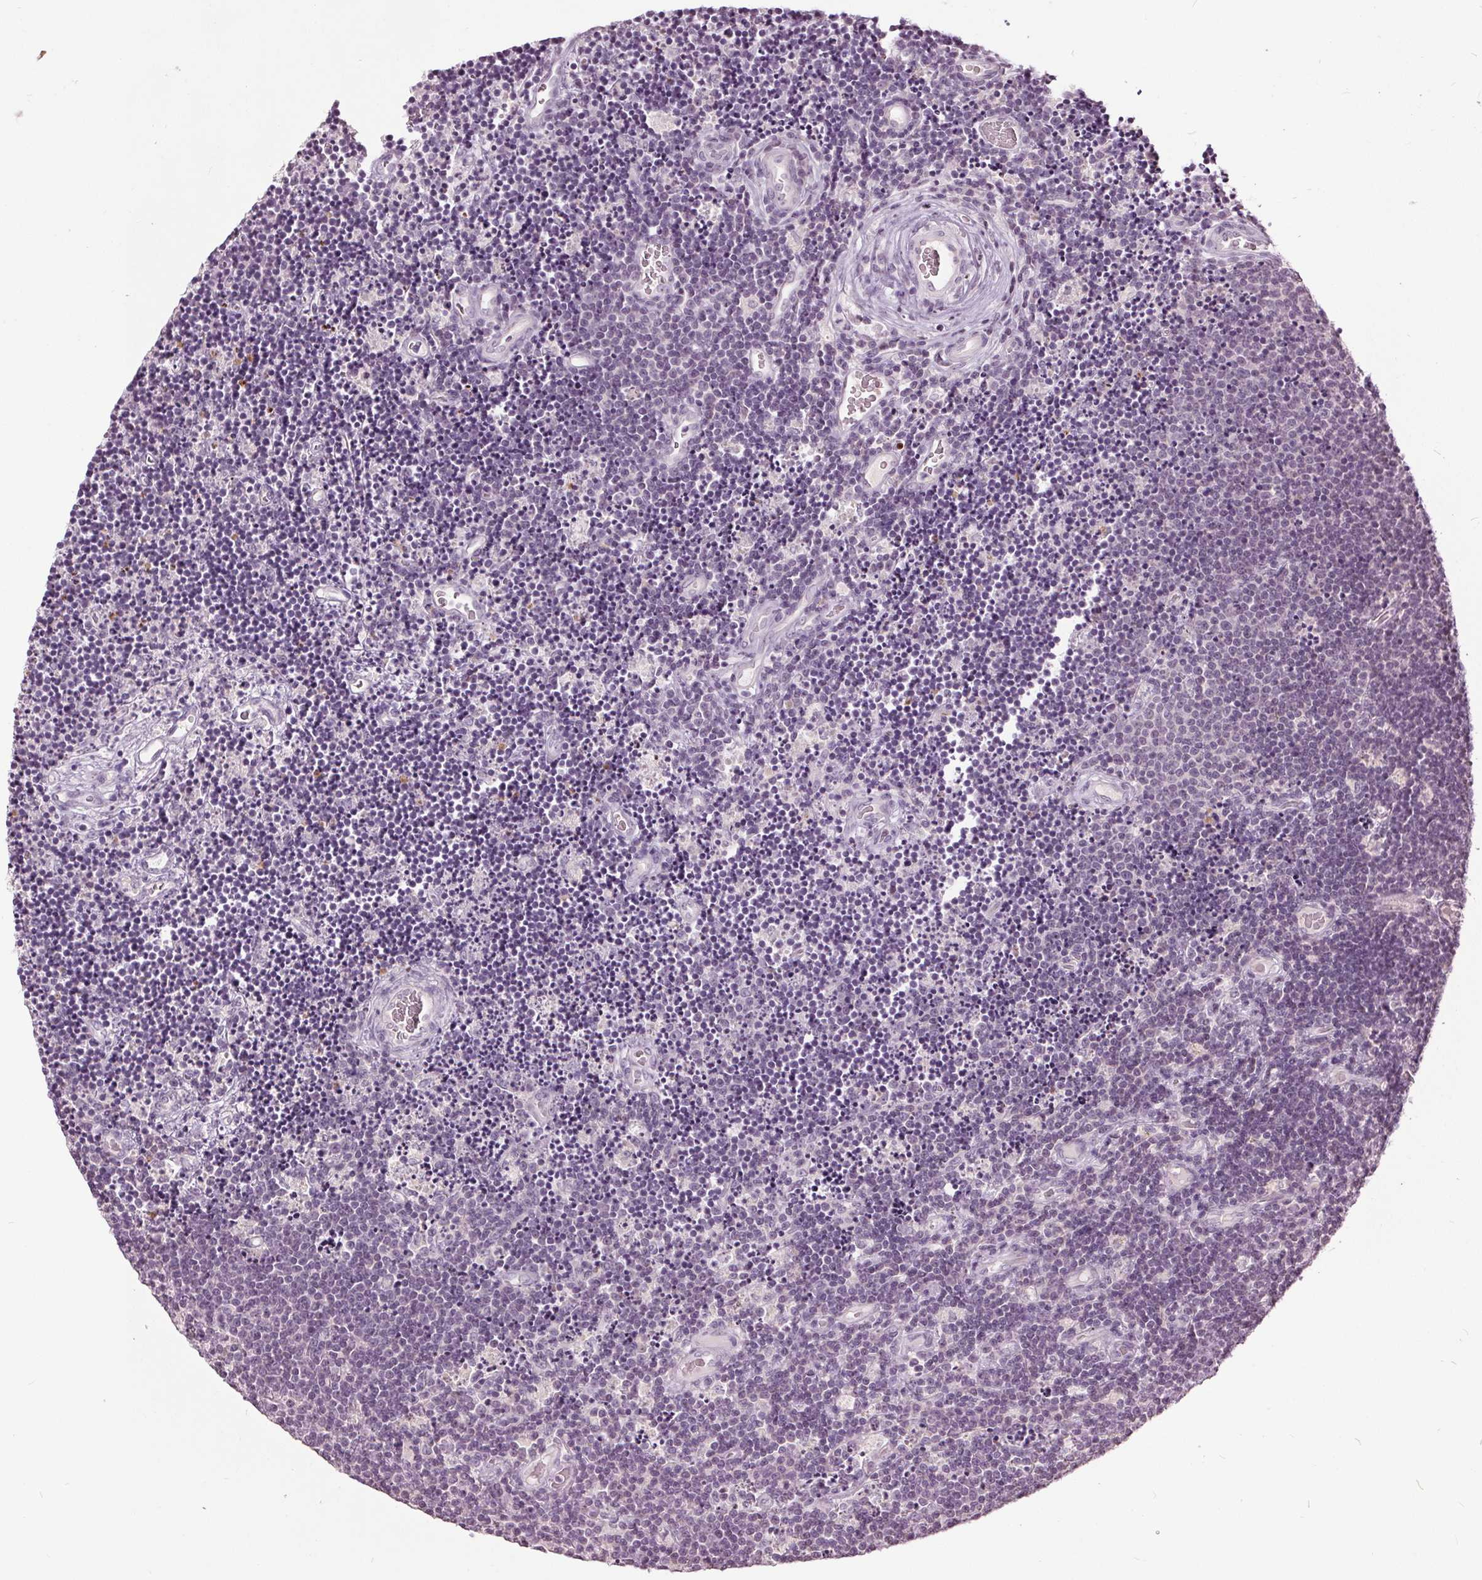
{"staining": {"intensity": "negative", "quantity": "none", "location": "none"}, "tissue": "lymphoma", "cell_type": "Tumor cells", "image_type": "cancer", "snomed": [{"axis": "morphology", "description": "Malignant lymphoma, non-Hodgkin's type, Low grade"}, {"axis": "topography", "description": "Brain"}], "caption": "There is no significant staining in tumor cells of low-grade malignant lymphoma, non-Hodgkin's type. Brightfield microscopy of immunohistochemistry stained with DAB (3,3'-diaminobenzidine) (brown) and hematoxylin (blue), captured at high magnification.", "gene": "CXCL16", "patient": {"sex": "female", "age": 66}}